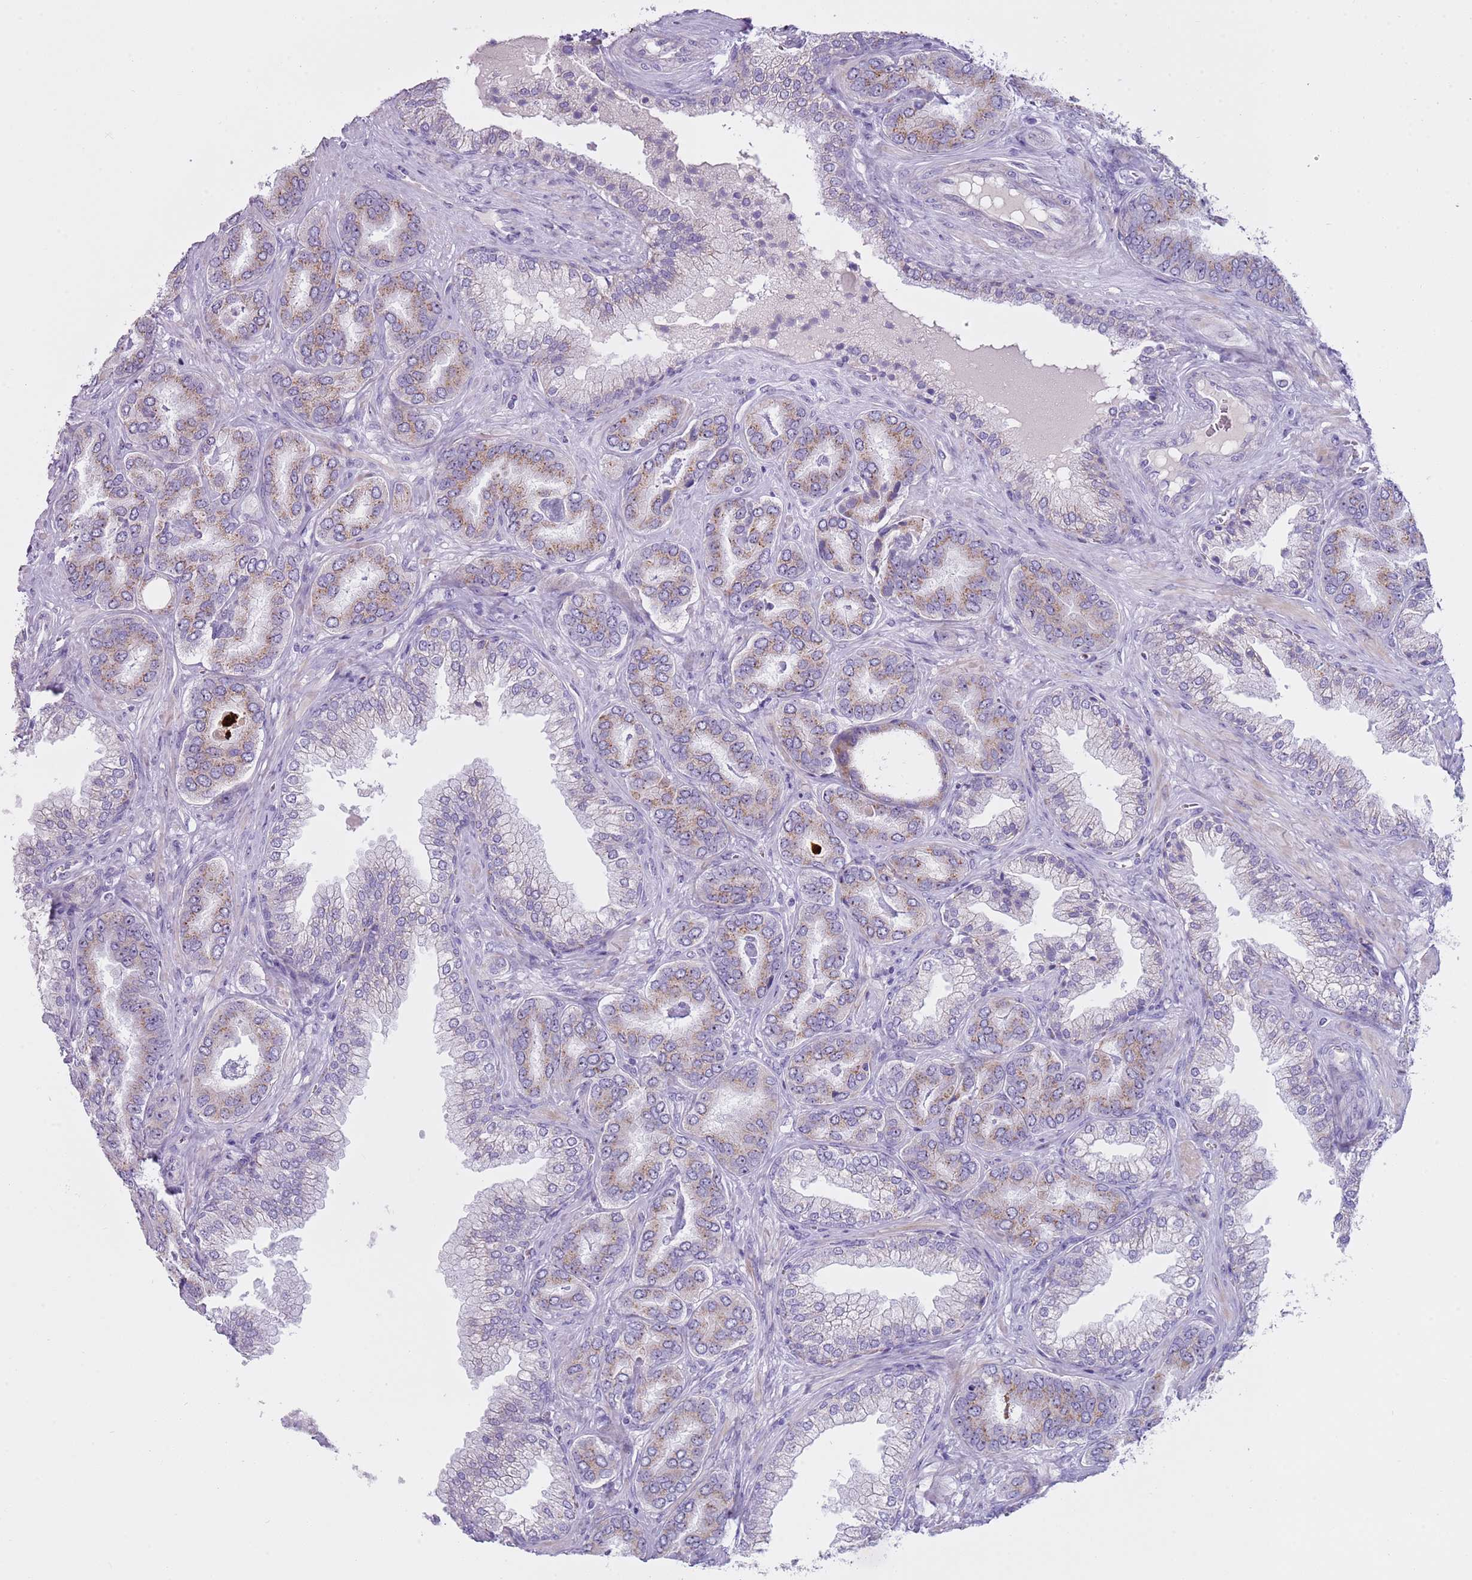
{"staining": {"intensity": "moderate", "quantity": "25%-75%", "location": "cytoplasmic/membranous"}, "tissue": "prostate cancer", "cell_type": "Tumor cells", "image_type": "cancer", "snomed": [{"axis": "morphology", "description": "Adenocarcinoma, High grade"}, {"axis": "topography", "description": "Prostate"}], "caption": "An immunohistochemistry (IHC) image of tumor tissue is shown. Protein staining in brown labels moderate cytoplasmic/membranous positivity in prostate cancer (adenocarcinoma (high-grade)) within tumor cells.", "gene": "NBPF6", "patient": {"sex": "male", "age": 72}}